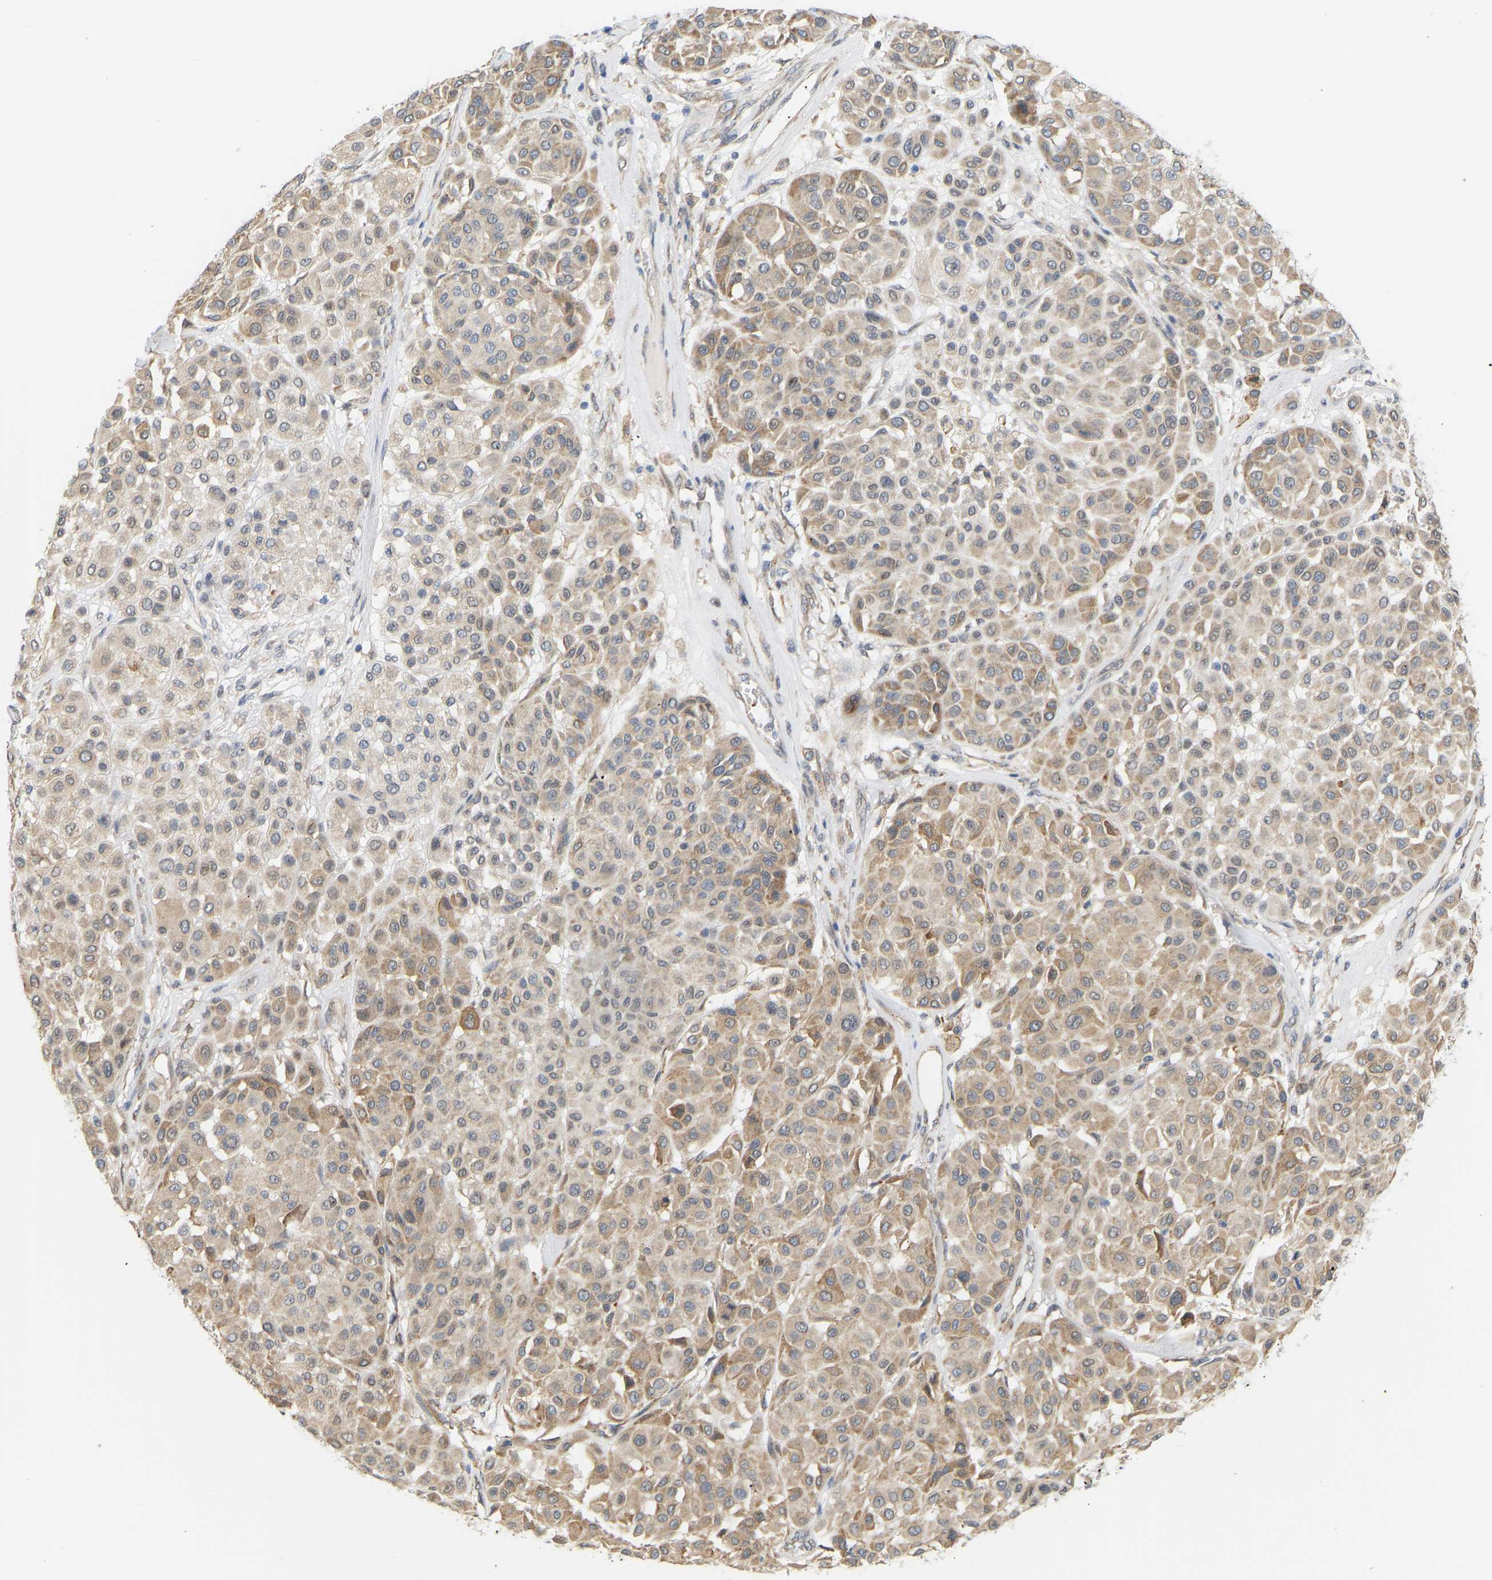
{"staining": {"intensity": "moderate", "quantity": ">75%", "location": "cytoplasmic/membranous"}, "tissue": "melanoma", "cell_type": "Tumor cells", "image_type": "cancer", "snomed": [{"axis": "morphology", "description": "Malignant melanoma, Metastatic site"}, {"axis": "topography", "description": "Soft tissue"}], "caption": "Malignant melanoma (metastatic site) was stained to show a protein in brown. There is medium levels of moderate cytoplasmic/membranous expression in about >75% of tumor cells. Using DAB (brown) and hematoxylin (blue) stains, captured at high magnification using brightfield microscopy.", "gene": "BEND3", "patient": {"sex": "male", "age": 41}}